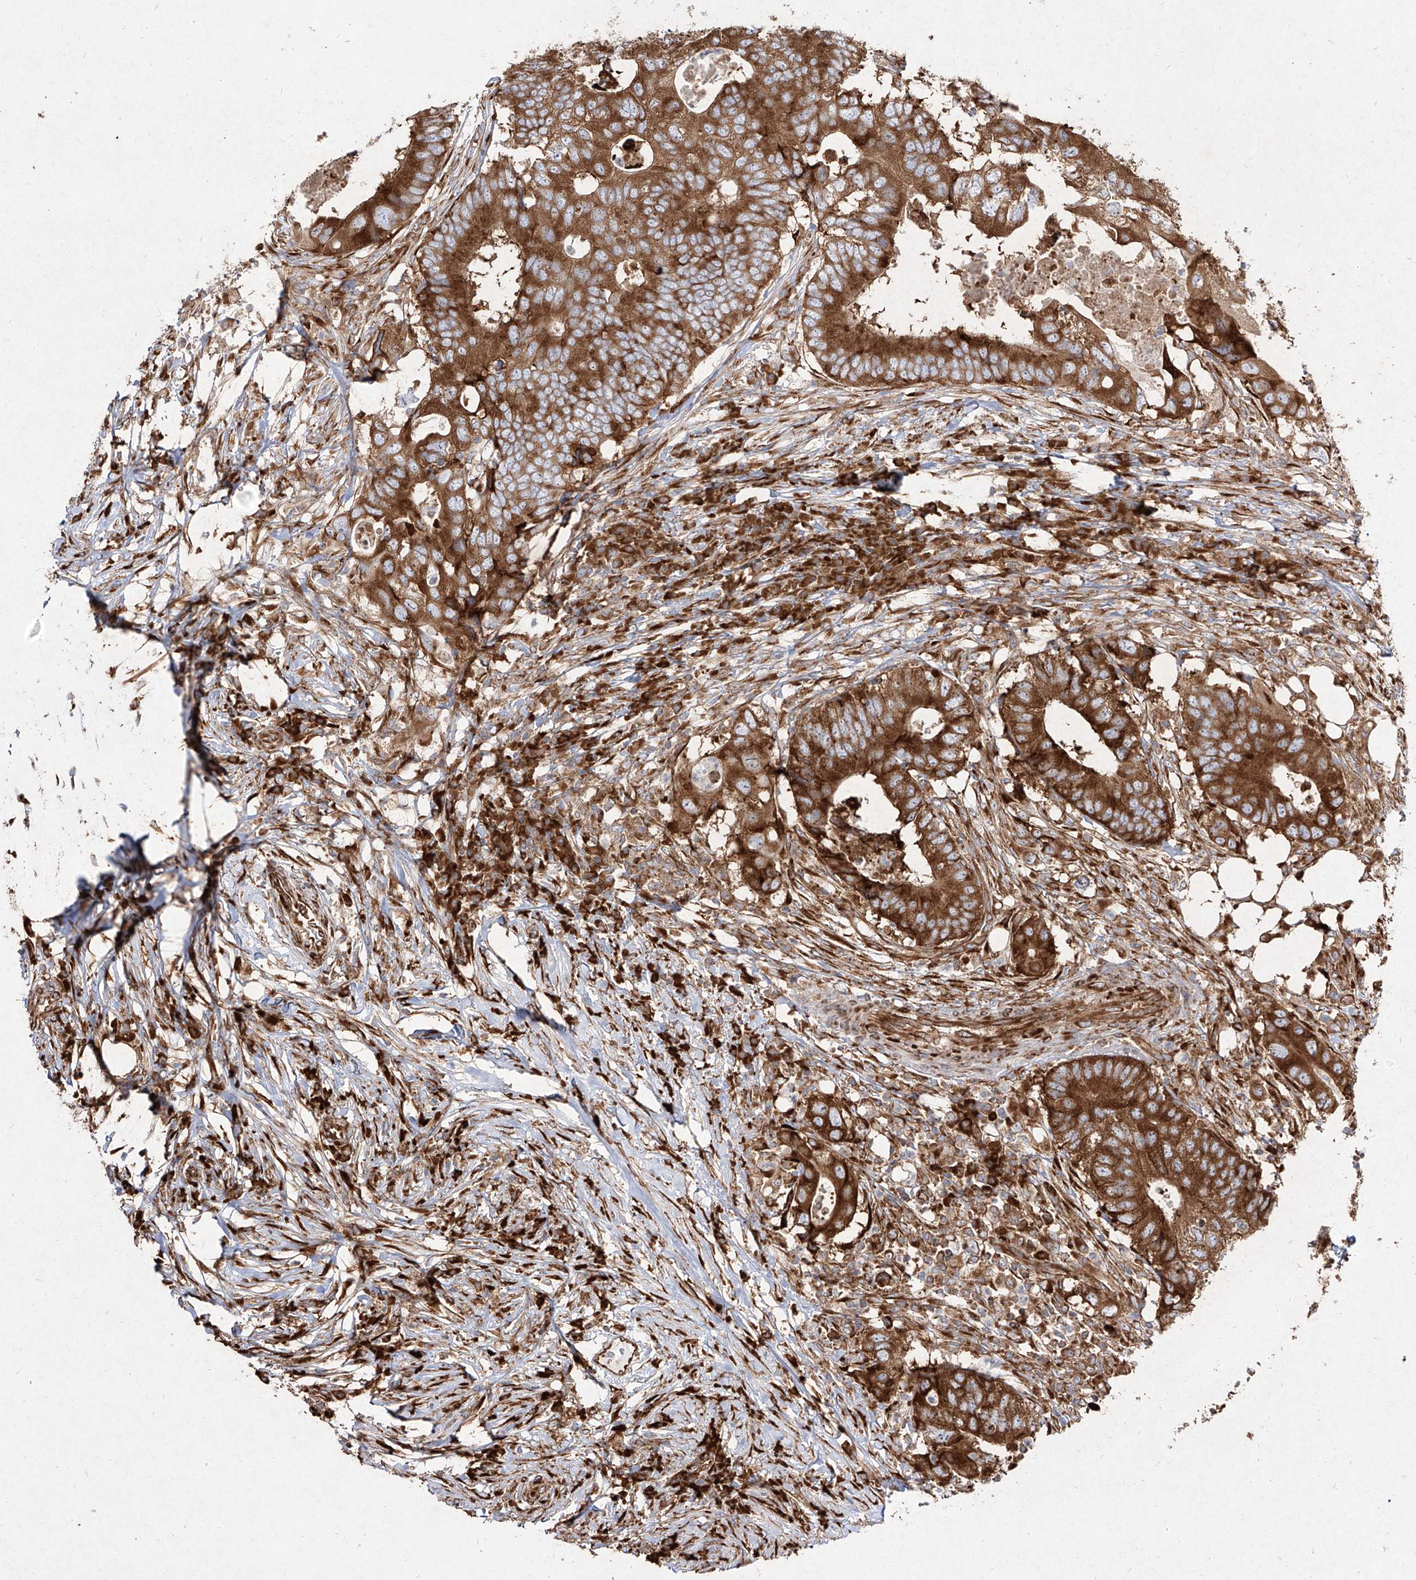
{"staining": {"intensity": "strong", "quantity": ">75%", "location": "cytoplasmic/membranous"}, "tissue": "colorectal cancer", "cell_type": "Tumor cells", "image_type": "cancer", "snomed": [{"axis": "morphology", "description": "Adenocarcinoma, NOS"}, {"axis": "topography", "description": "Colon"}], "caption": "IHC micrograph of colorectal cancer (adenocarcinoma) stained for a protein (brown), which exhibits high levels of strong cytoplasmic/membranous expression in about >75% of tumor cells.", "gene": "RPS25", "patient": {"sex": "male", "age": 71}}